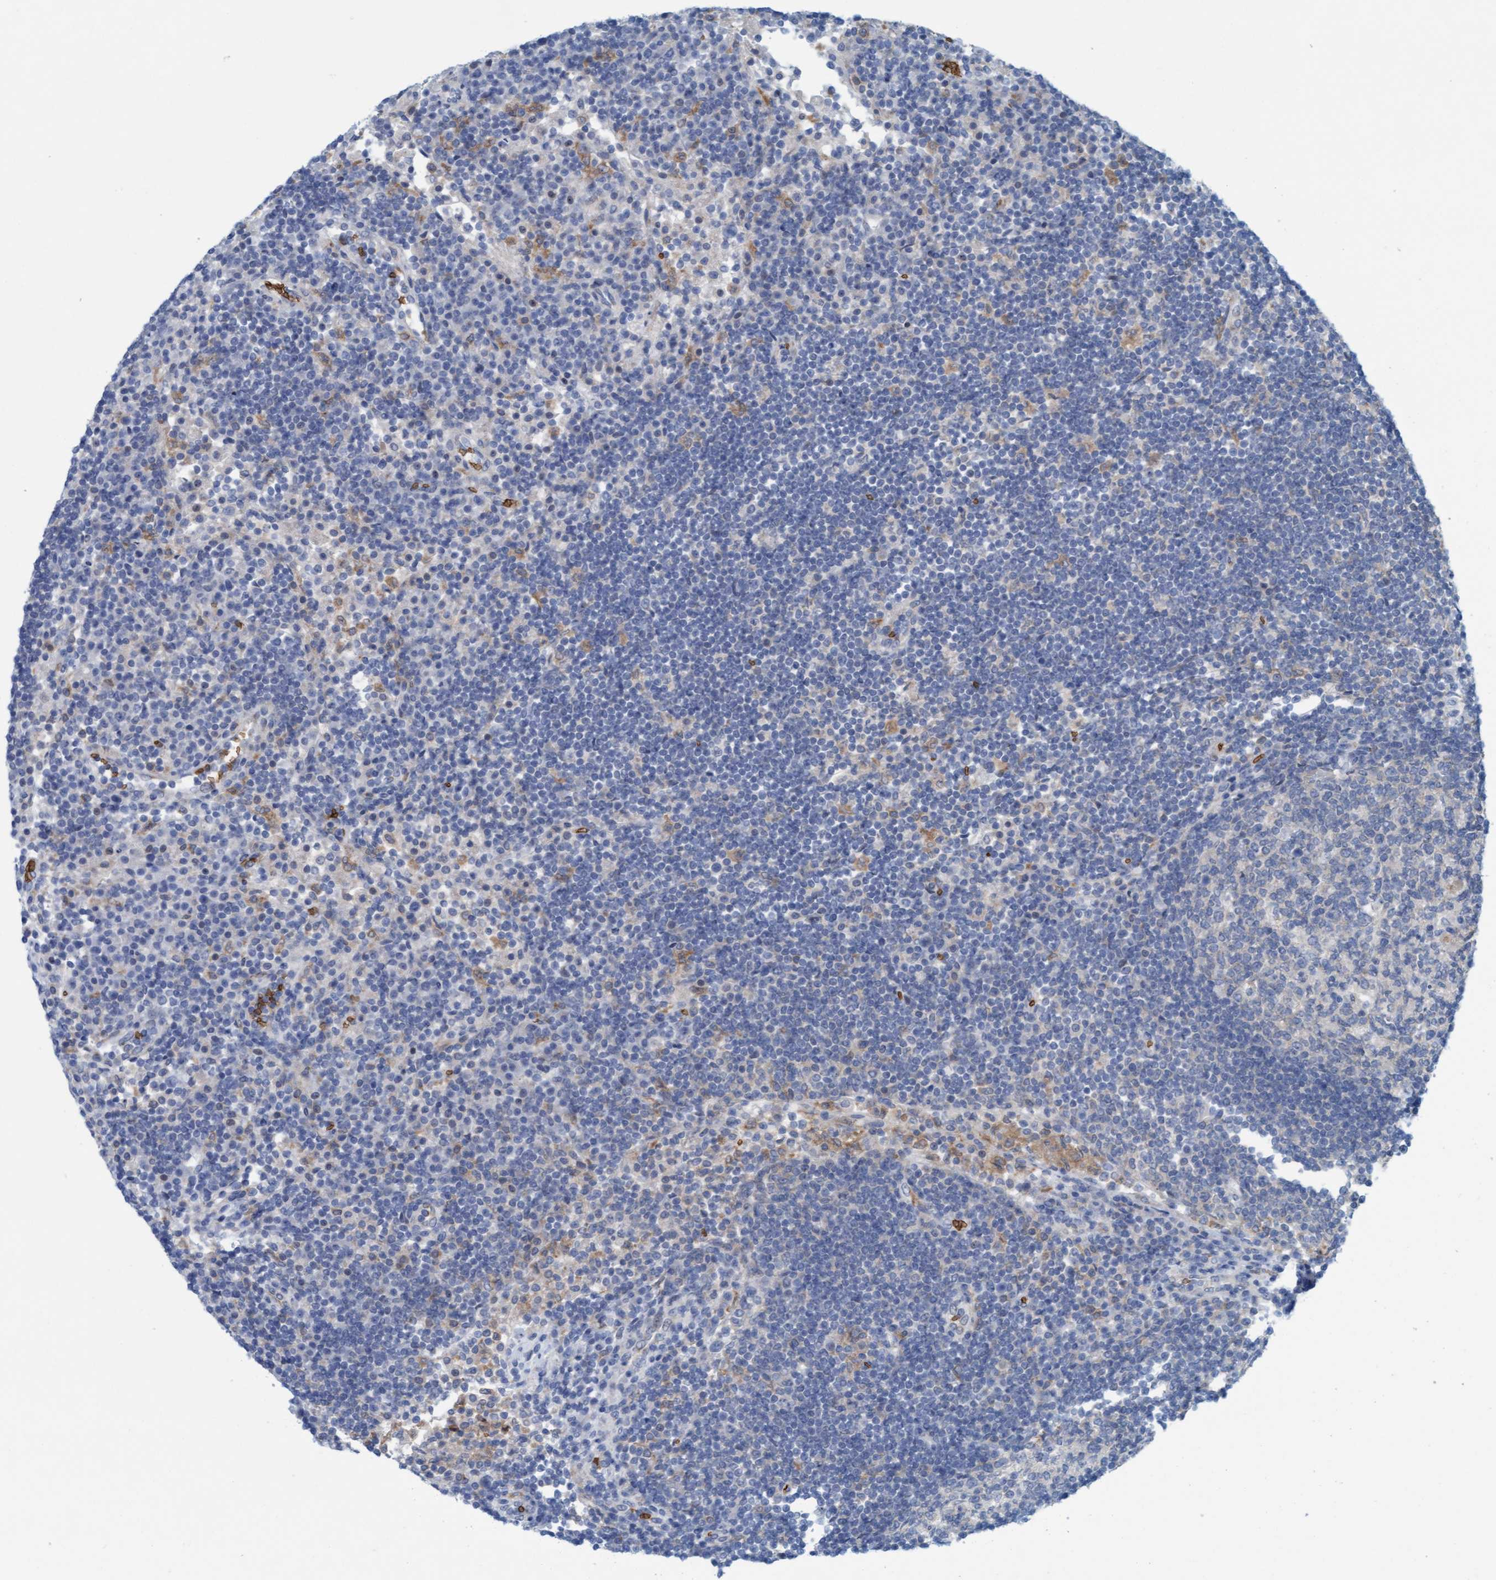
{"staining": {"intensity": "negative", "quantity": "none", "location": "none"}, "tissue": "lymph node", "cell_type": "Germinal center cells", "image_type": "normal", "snomed": [{"axis": "morphology", "description": "Normal tissue, NOS"}, {"axis": "topography", "description": "Lymph node"}], "caption": "Photomicrograph shows no protein staining in germinal center cells of unremarkable lymph node.", "gene": "SPEM2", "patient": {"sex": "female", "age": 53}}